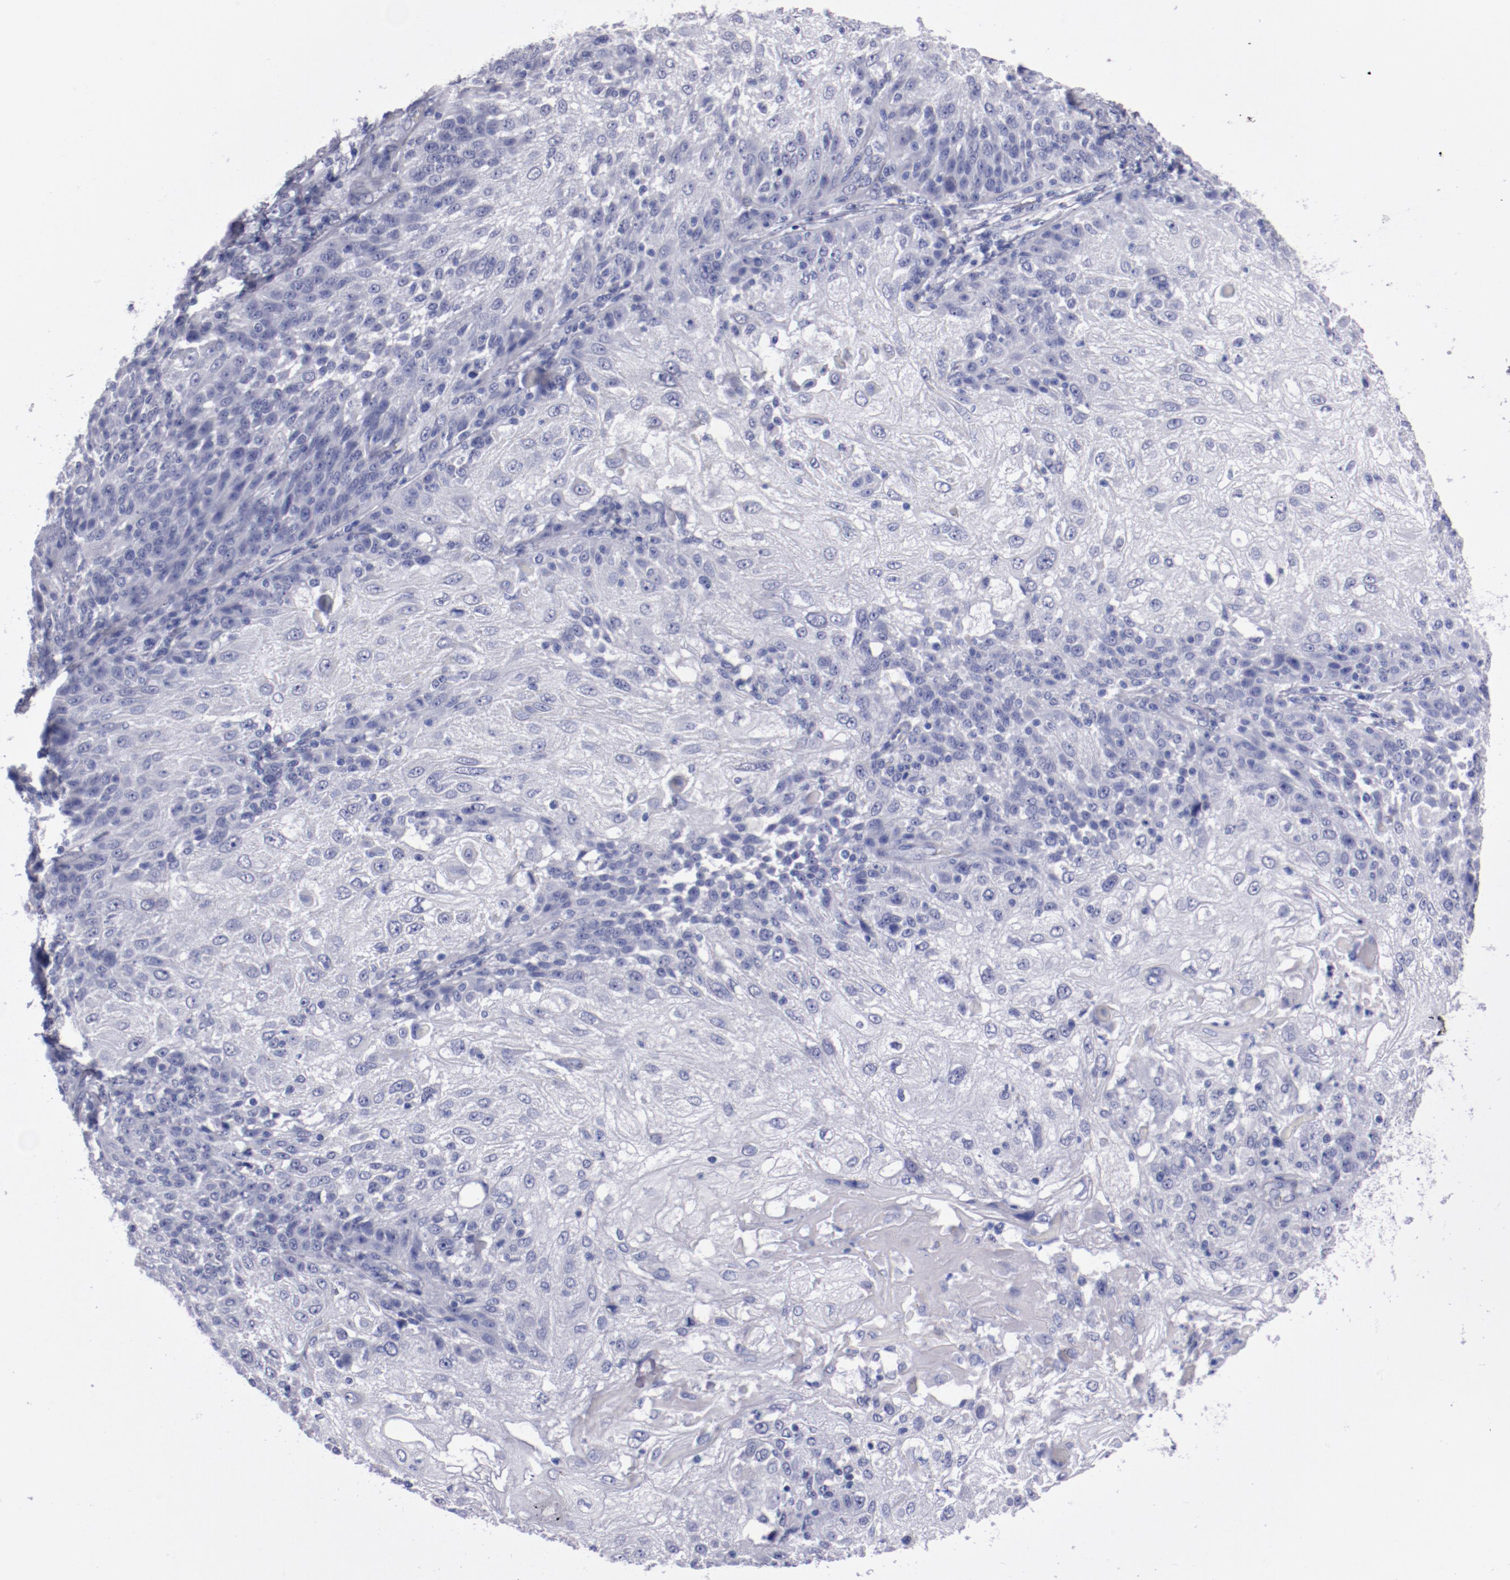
{"staining": {"intensity": "negative", "quantity": "none", "location": "none"}, "tissue": "skin cancer", "cell_type": "Tumor cells", "image_type": "cancer", "snomed": [{"axis": "morphology", "description": "Normal tissue, NOS"}, {"axis": "morphology", "description": "Squamous cell carcinoma, NOS"}, {"axis": "topography", "description": "Skin"}], "caption": "This is an immunohistochemistry (IHC) histopathology image of human skin cancer (squamous cell carcinoma). There is no positivity in tumor cells.", "gene": "HNF1B", "patient": {"sex": "female", "age": 83}}